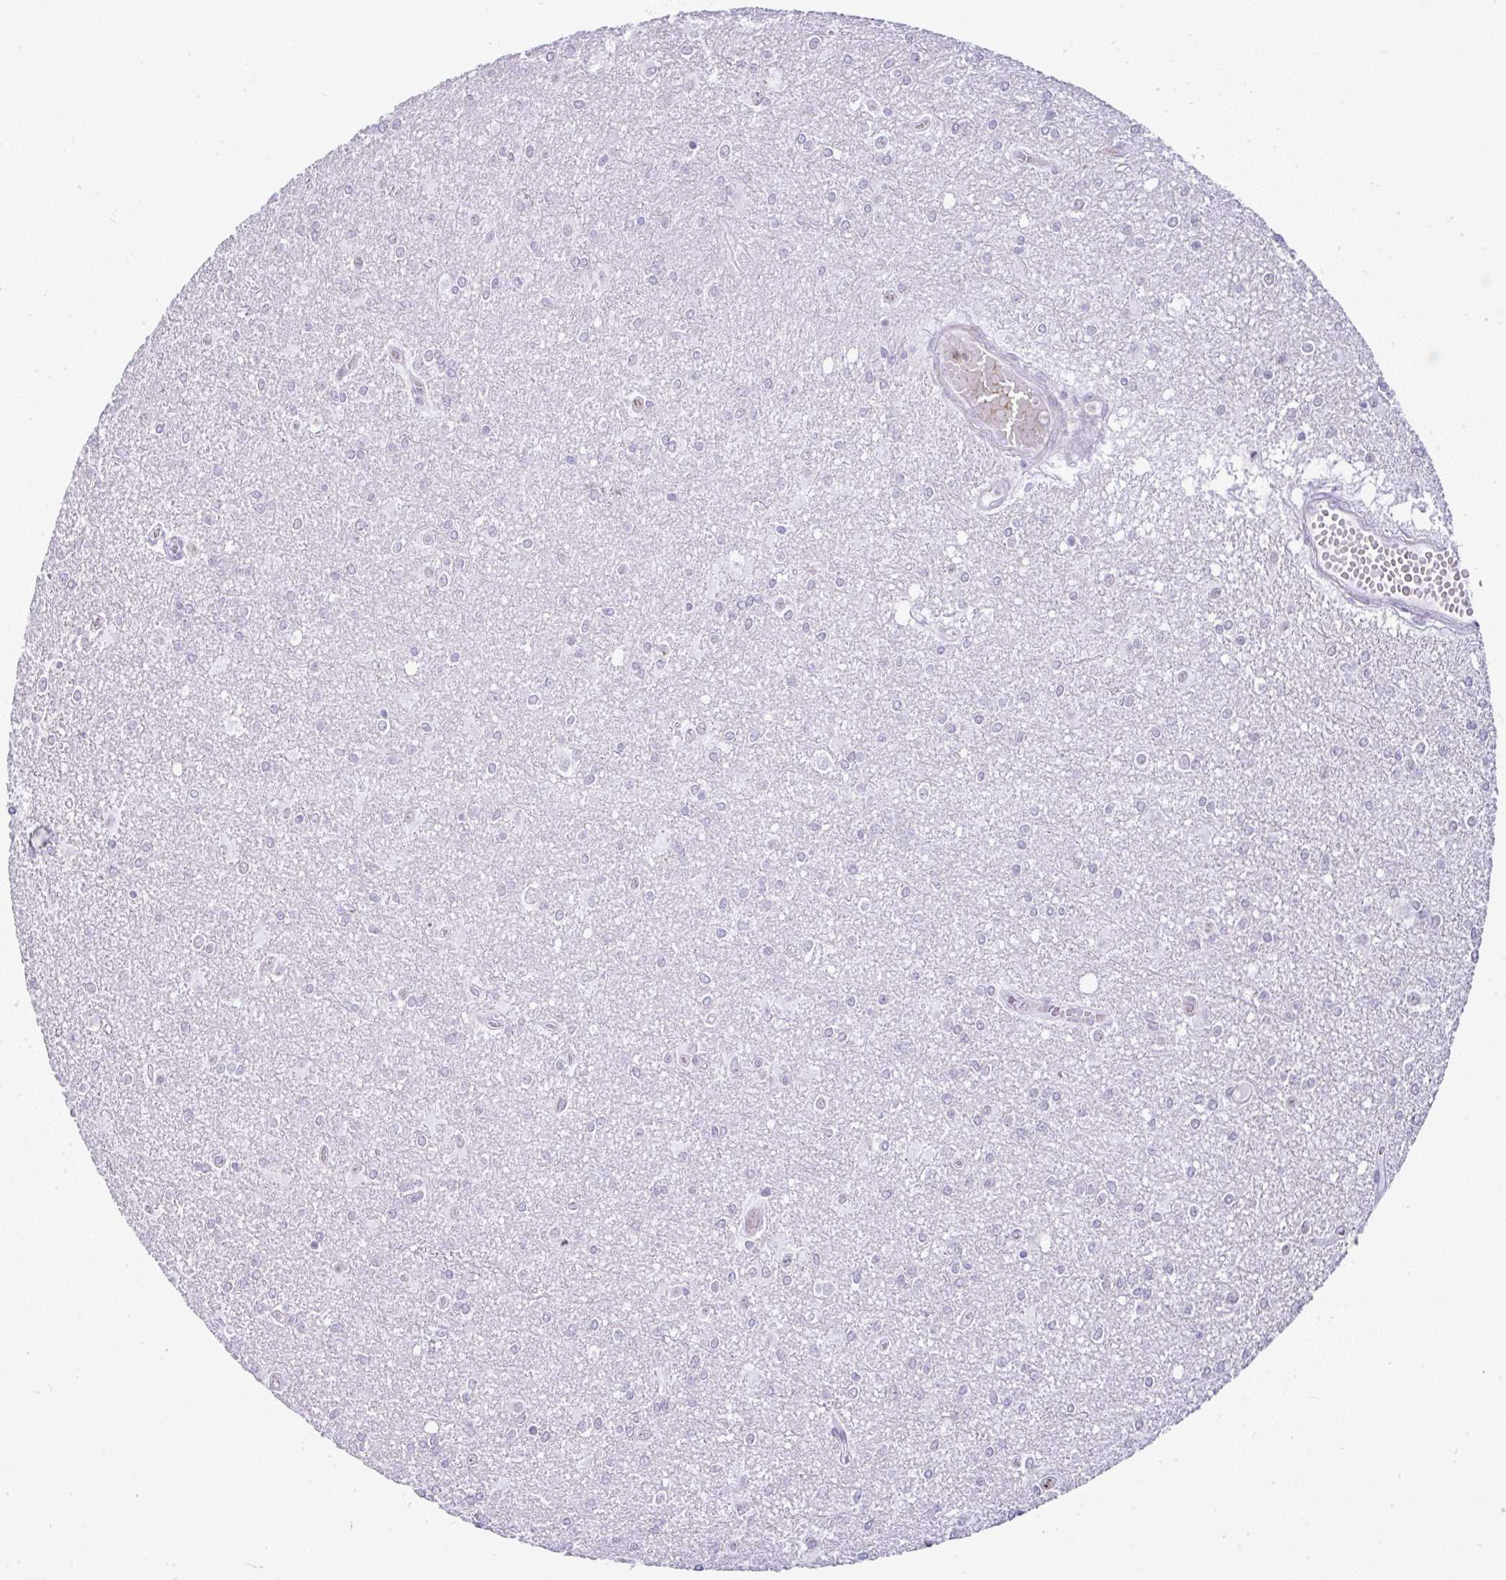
{"staining": {"intensity": "negative", "quantity": "none", "location": "none"}, "tissue": "glioma", "cell_type": "Tumor cells", "image_type": "cancer", "snomed": [{"axis": "morphology", "description": "Glioma, malignant, High grade"}, {"axis": "topography", "description": "Brain"}], "caption": "Immunohistochemistry (IHC) of malignant high-grade glioma demonstrates no positivity in tumor cells. The staining is performed using DAB (3,3'-diaminobenzidine) brown chromogen with nuclei counter-stained in using hematoxylin.", "gene": "NR1D2", "patient": {"sex": "male", "age": 48}}